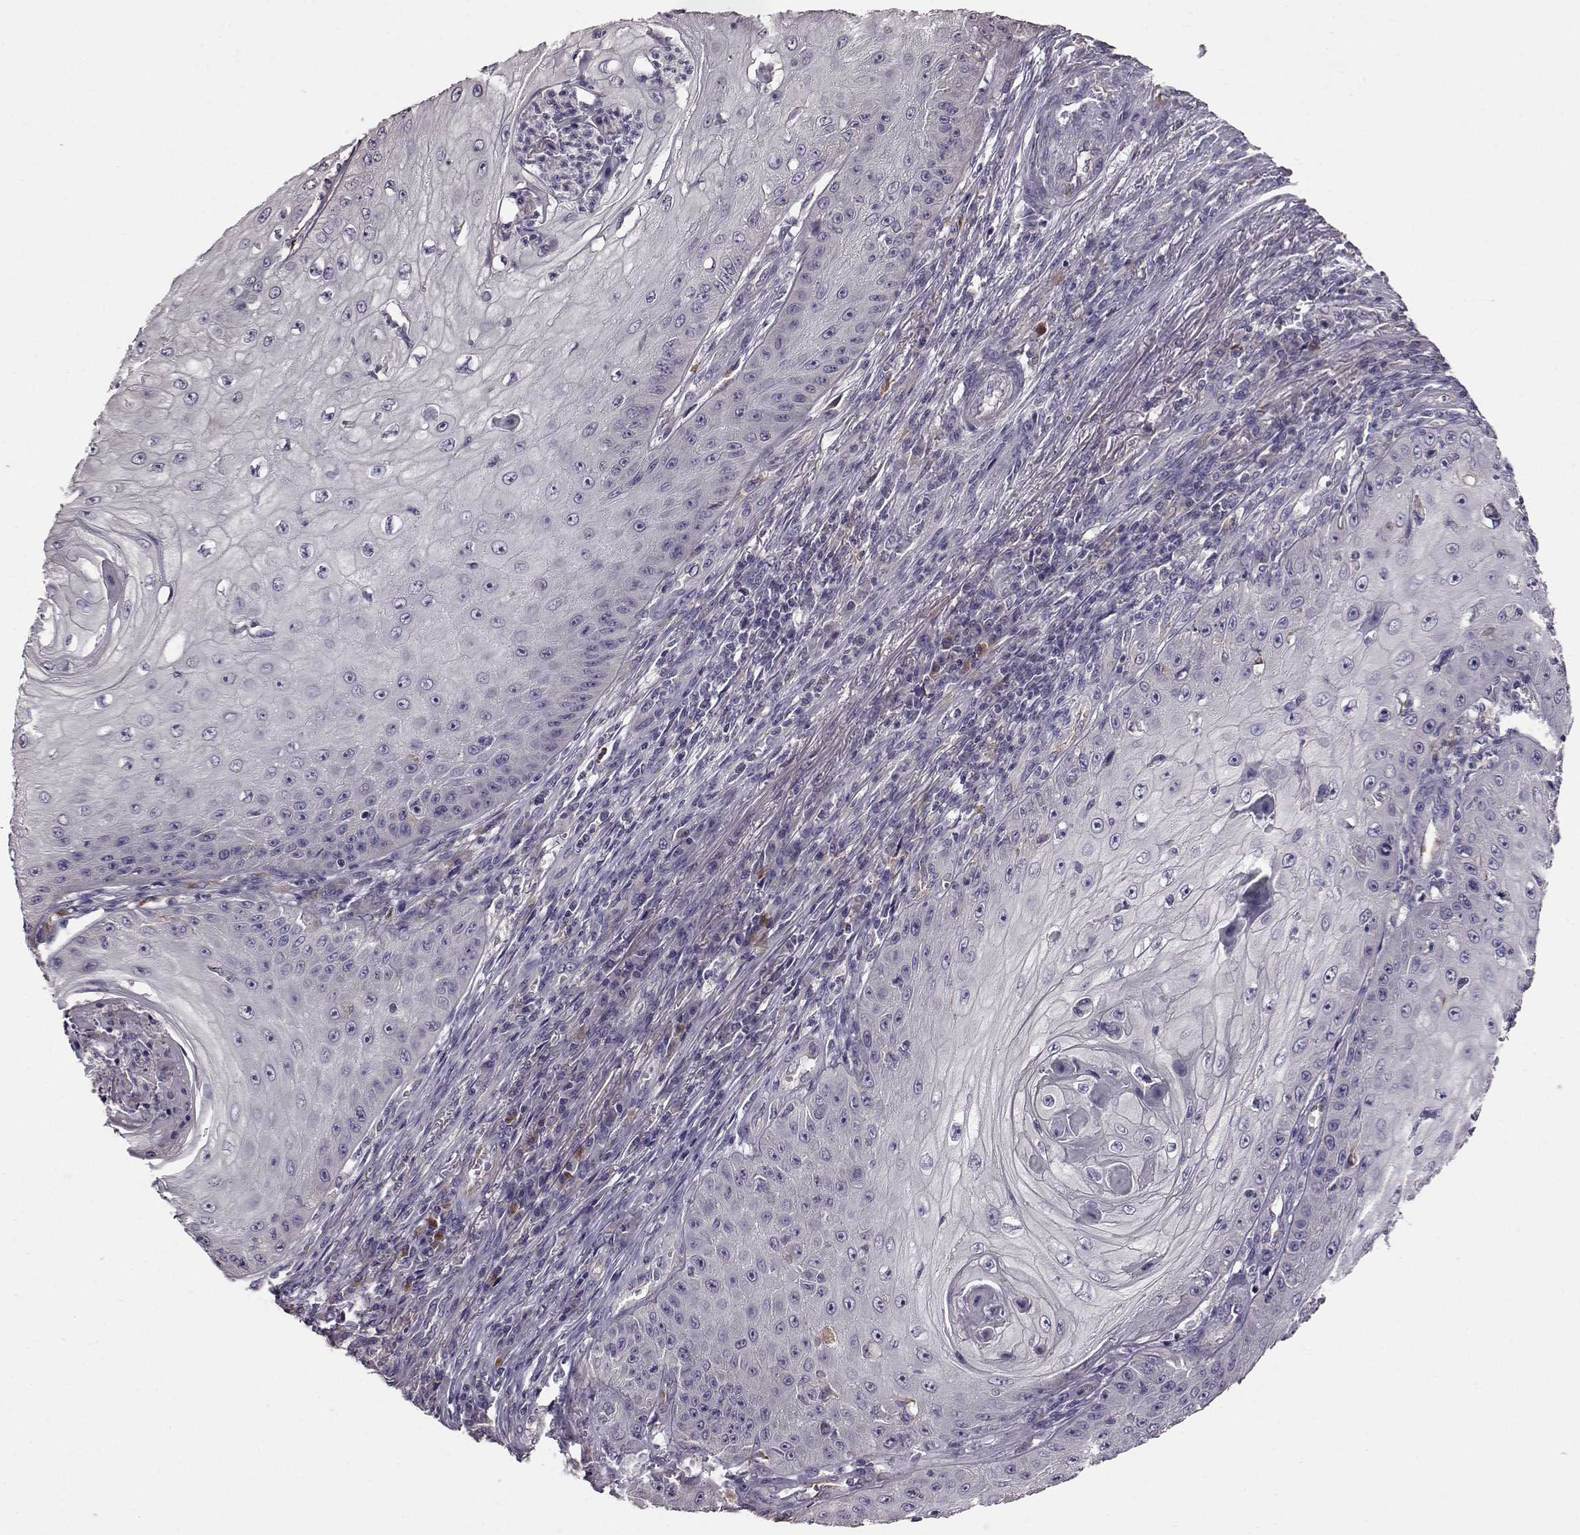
{"staining": {"intensity": "negative", "quantity": "none", "location": "none"}, "tissue": "skin cancer", "cell_type": "Tumor cells", "image_type": "cancer", "snomed": [{"axis": "morphology", "description": "Squamous cell carcinoma, NOS"}, {"axis": "topography", "description": "Skin"}], "caption": "This micrograph is of squamous cell carcinoma (skin) stained with immunohistochemistry to label a protein in brown with the nuclei are counter-stained blue. There is no staining in tumor cells.", "gene": "ADGRG2", "patient": {"sex": "male", "age": 70}}